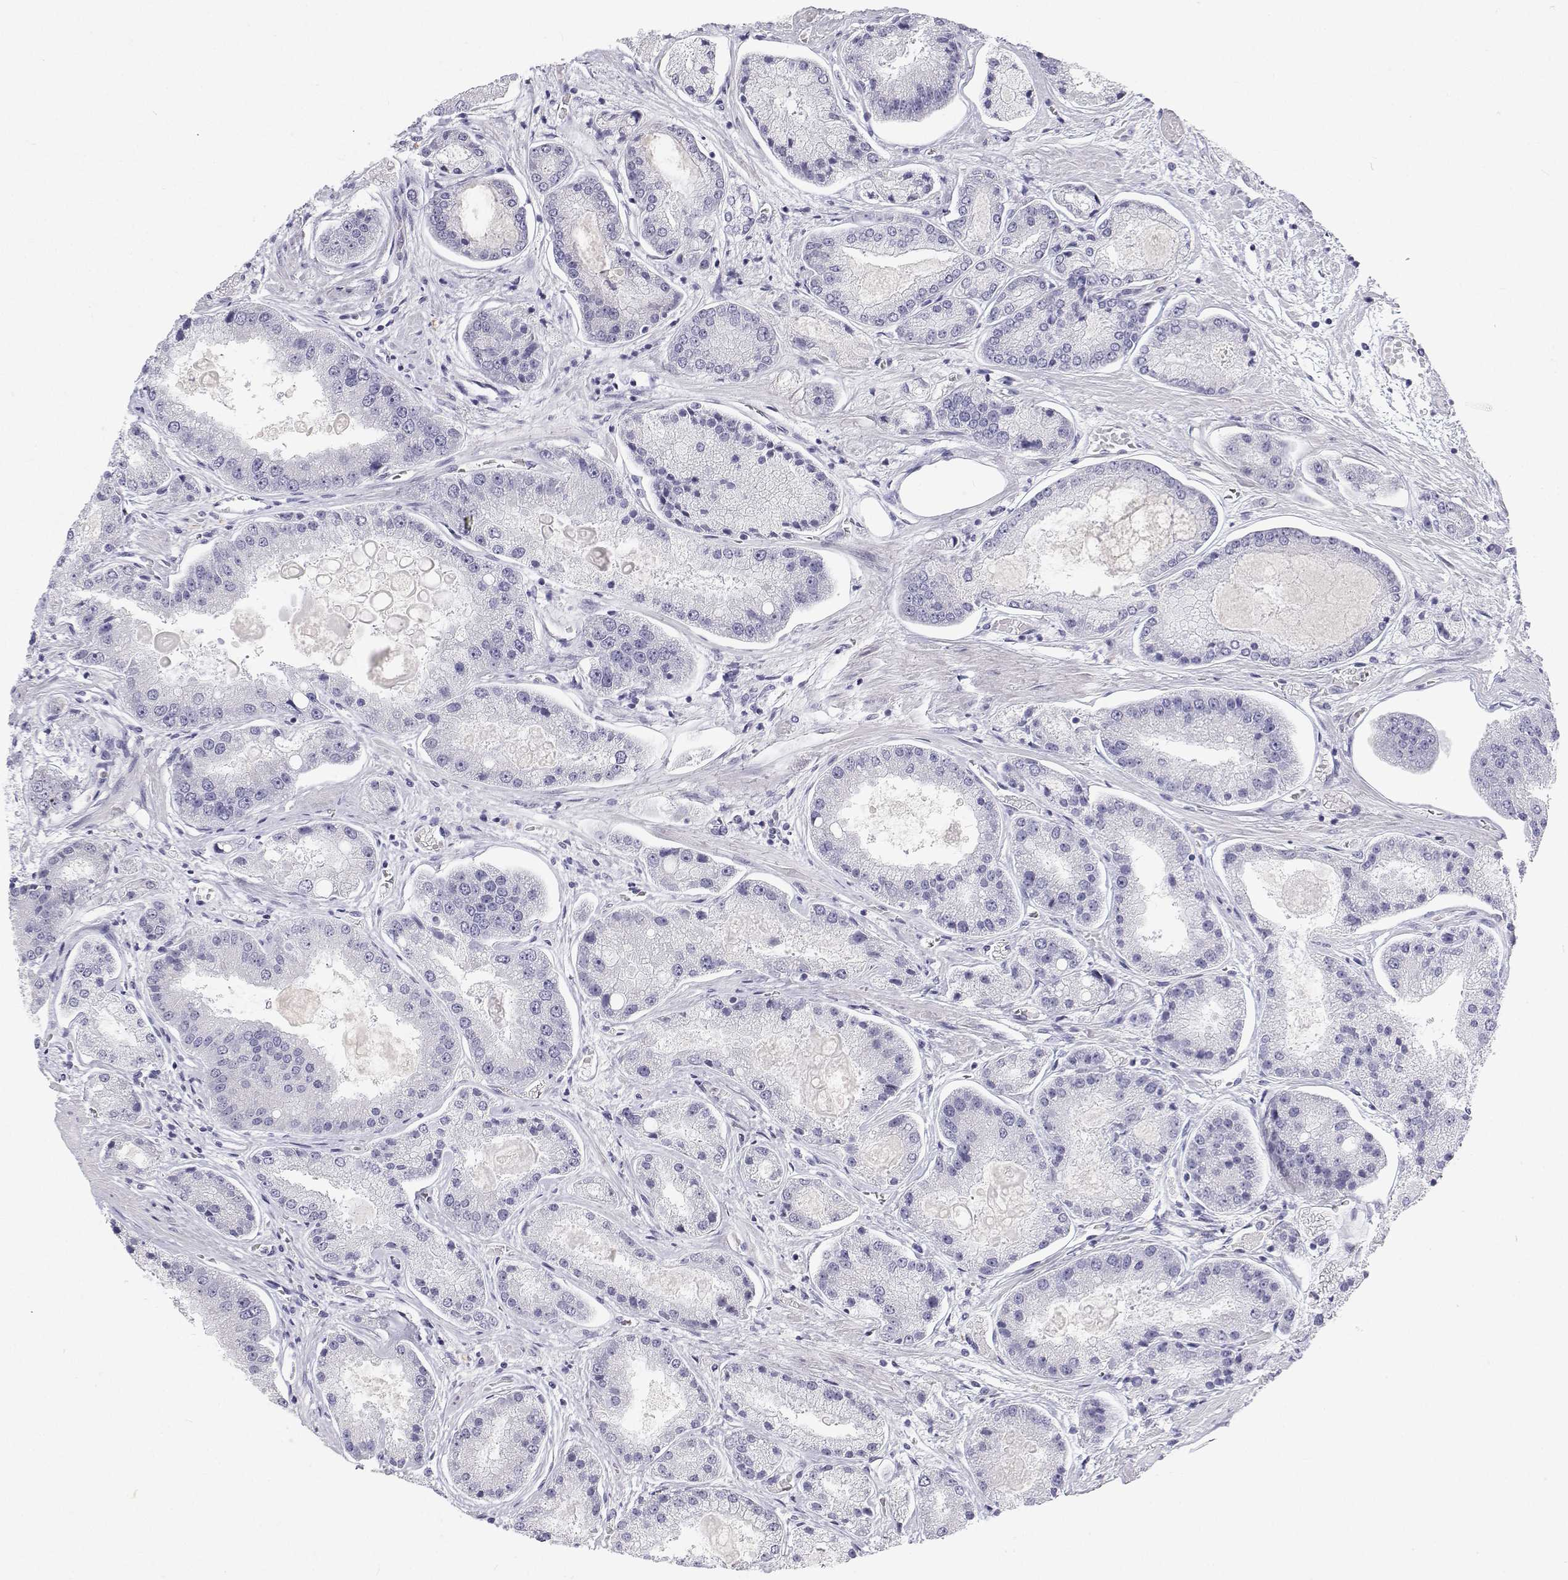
{"staining": {"intensity": "negative", "quantity": "none", "location": "none"}, "tissue": "prostate cancer", "cell_type": "Tumor cells", "image_type": "cancer", "snomed": [{"axis": "morphology", "description": "Adenocarcinoma, High grade"}, {"axis": "topography", "description": "Prostate"}], "caption": "High magnification brightfield microscopy of prostate cancer (high-grade adenocarcinoma) stained with DAB (3,3'-diaminobenzidine) (brown) and counterstained with hematoxylin (blue): tumor cells show no significant expression.", "gene": "TTN", "patient": {"sex": "male", "age": 67}}